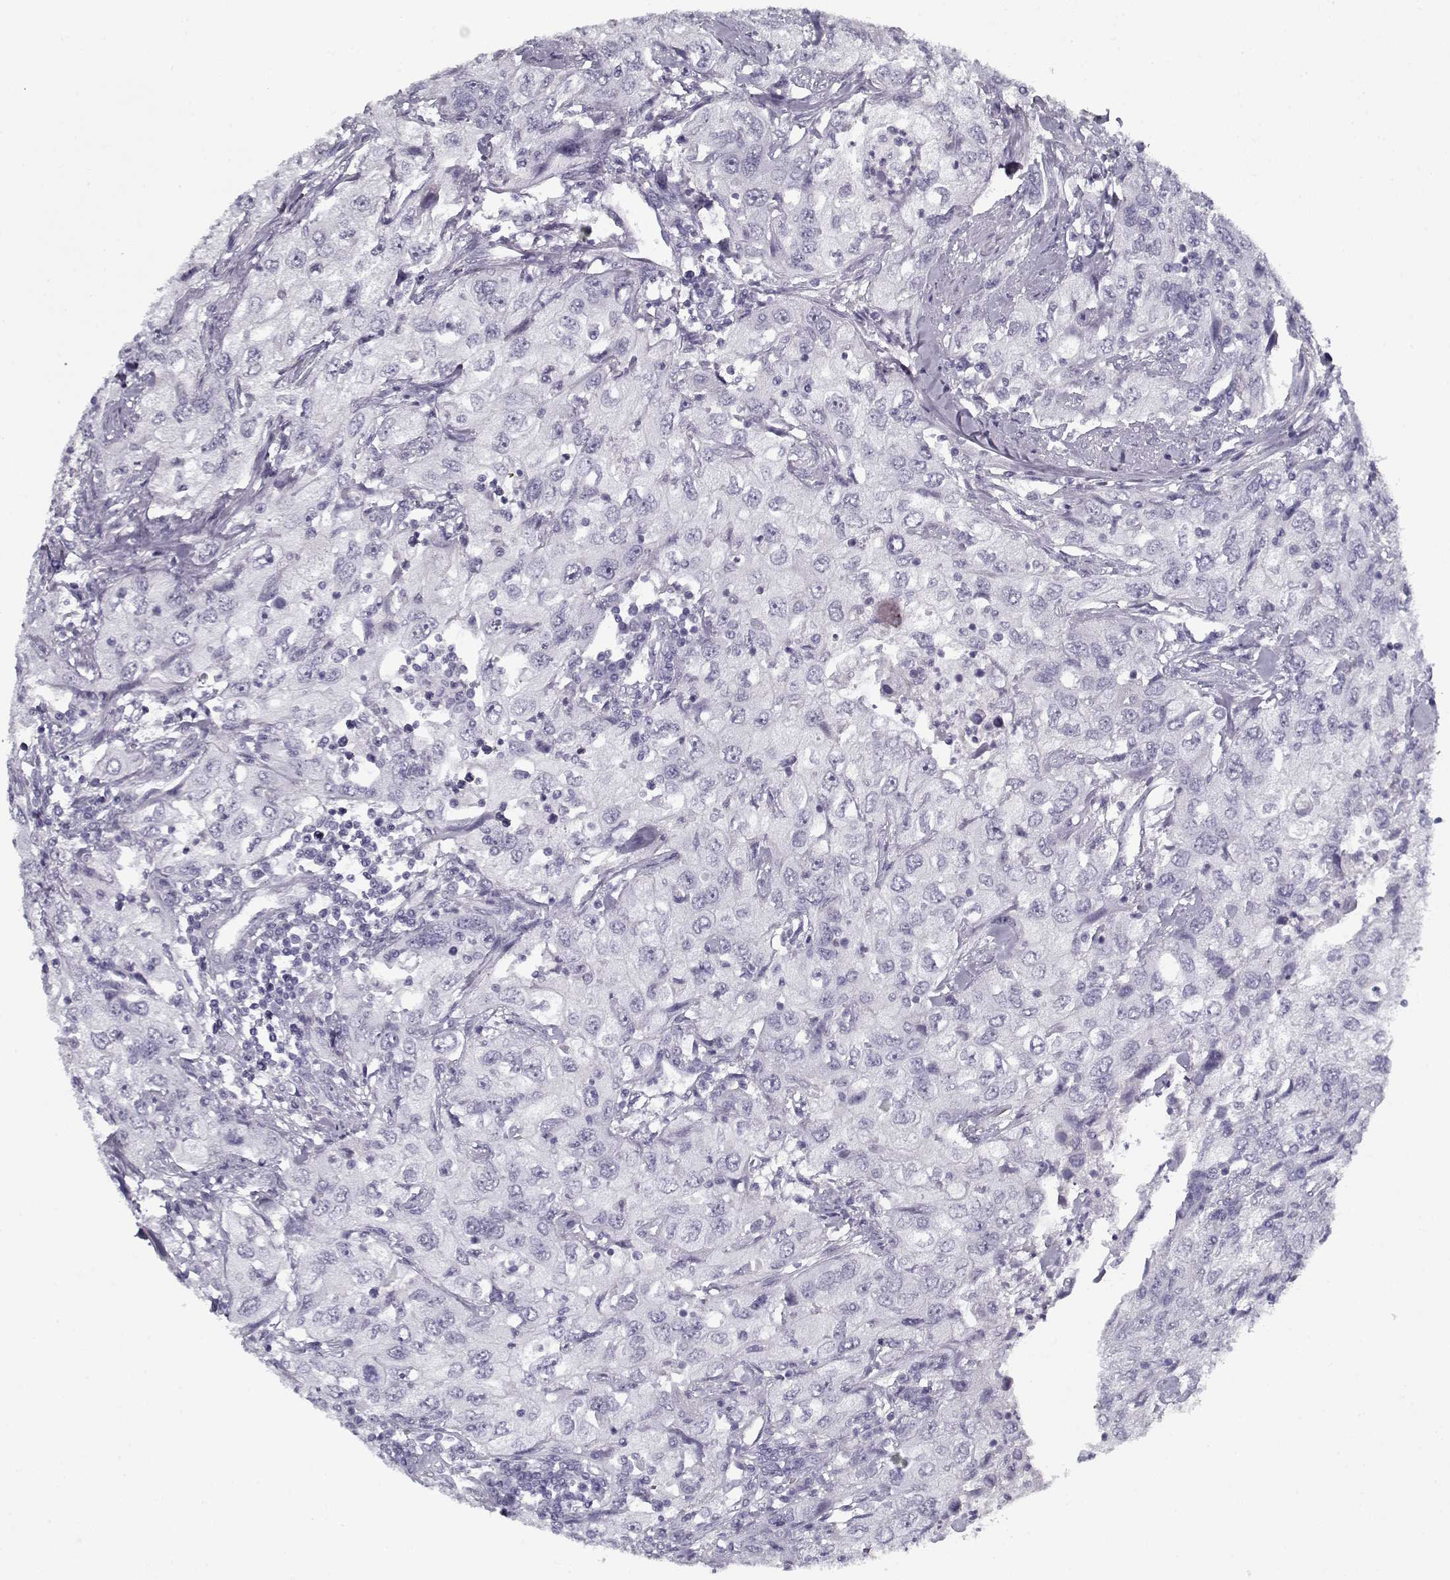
{"staining": {"intensity": "negative", "quantity": "none", "location": "none"}, "tissue": "urothelial cancer", "cell_type": "Tumor cells", "image_type": "cancer", "snomed": [{"axis": "morphology", "description": "Urothelial carcinoma, High grade"}, {"axis": "topography", "description": "Urinary bladder"}], "caption": "The image displays no staining of tumor cells in urothelial cancer. The staining was performed using DAB to visualize the protein expression in brown, while the nuclei were stained in blue with hematoxylin (Magnification: 20x).", "gene": "SPACA9", "patient": {"sex": "male", "age": 76}}